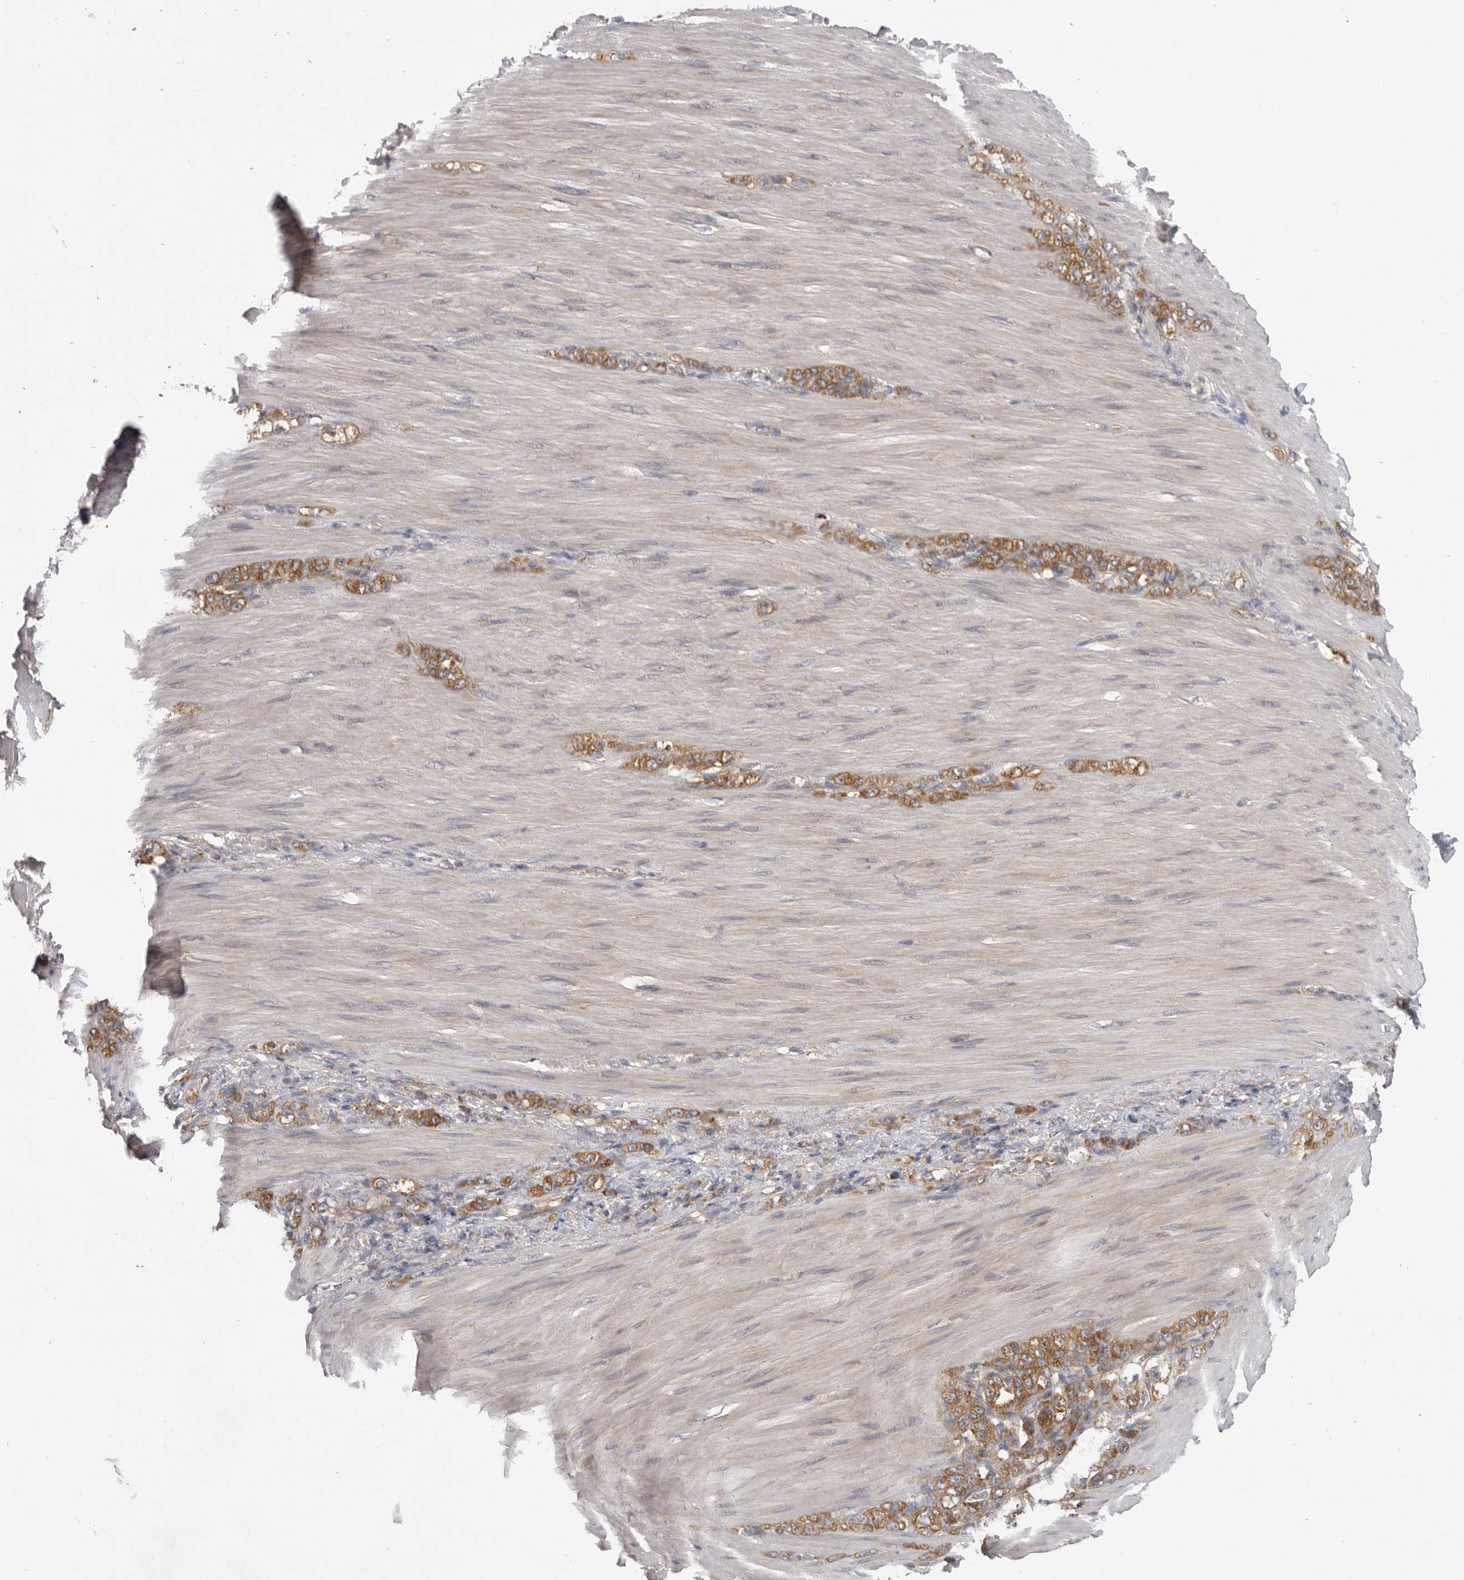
{"staining": {"intensity": "moderate", "quantity": ">75%", "location": "cytoplasmic/membranous"}, "tissue": "stomach cancer", "cell_type": "Tumor cells", "image_type": "cancer", "snomed": [{"axis": "morphology", "description": "Normal tissue, NOS"}, {"axis": "morphology", "description": "Adenocarcinoma, NOS"}, {"axis": "topography", "description": "Stomach"}], "caption": "The histopathology image exhibits staining of stomach adenocarcinoma, revealing moderate cytoplasmic/membranous protein positivity (brown color) within tumor cells.", "gene": "C1orf109", "patient": {"sex": "male", "age": 82}}